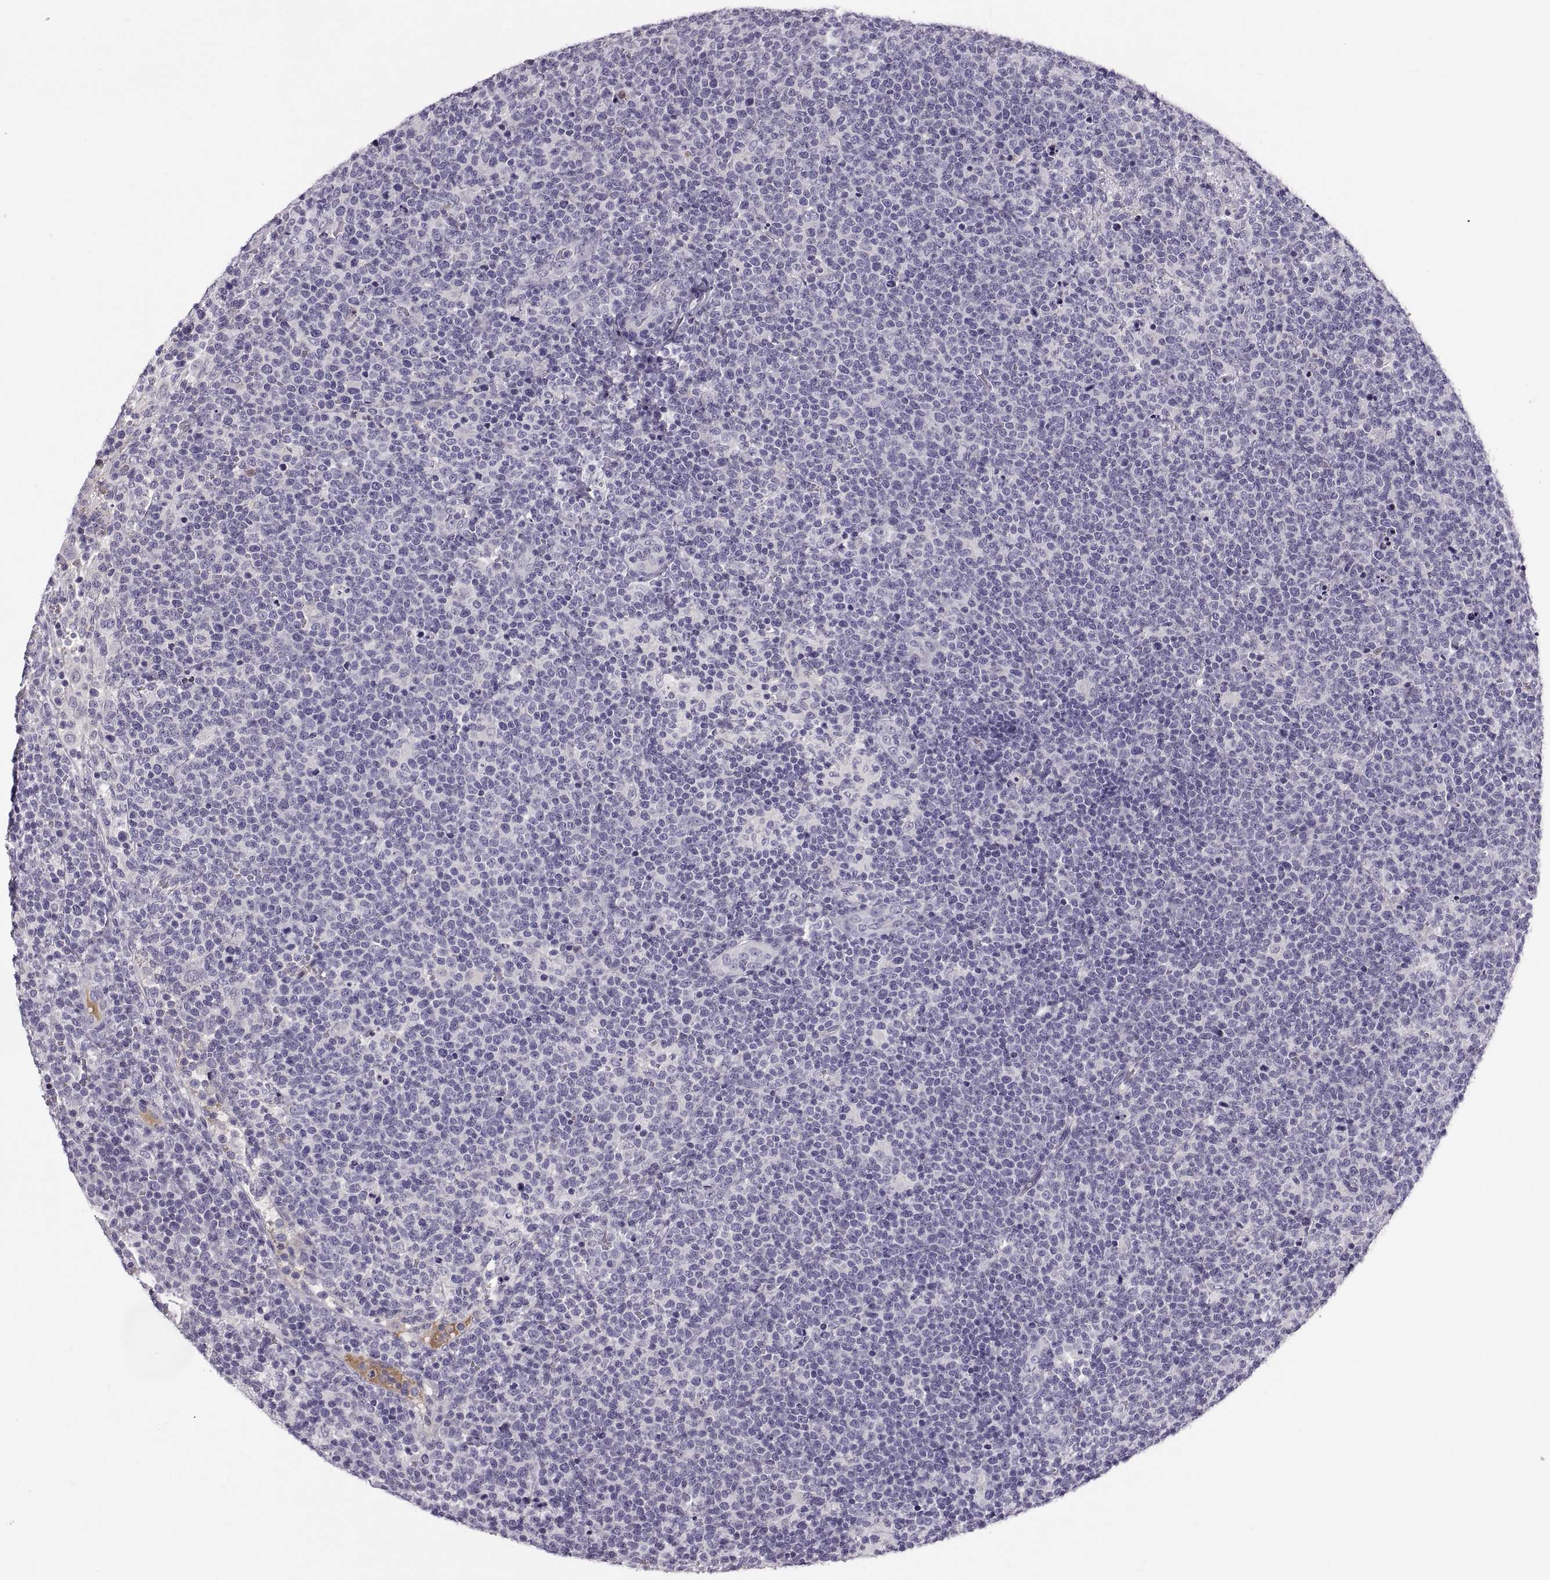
{"staining": {"intensity": "negative", "quantity": "none", "location": "none"}, "tissue": "lymphoma", "cell_type": "Tumor cells", "image_type": "cancer", "snomed": [{"axis": "morphology", "description": "Malignant lymphoma, non-Hodgkin's type, High grade"}, {"axis": "topography", "description": "Lymph node"}], "caption": "High magnification brightfield microscopy of lymphoma stained with DAB (brown) and counterstained with hematoxylin (blue): tumor cells show no significant positivity.", "gene": "ADAM32", "patient": {"sex": "male", "age": 61}}